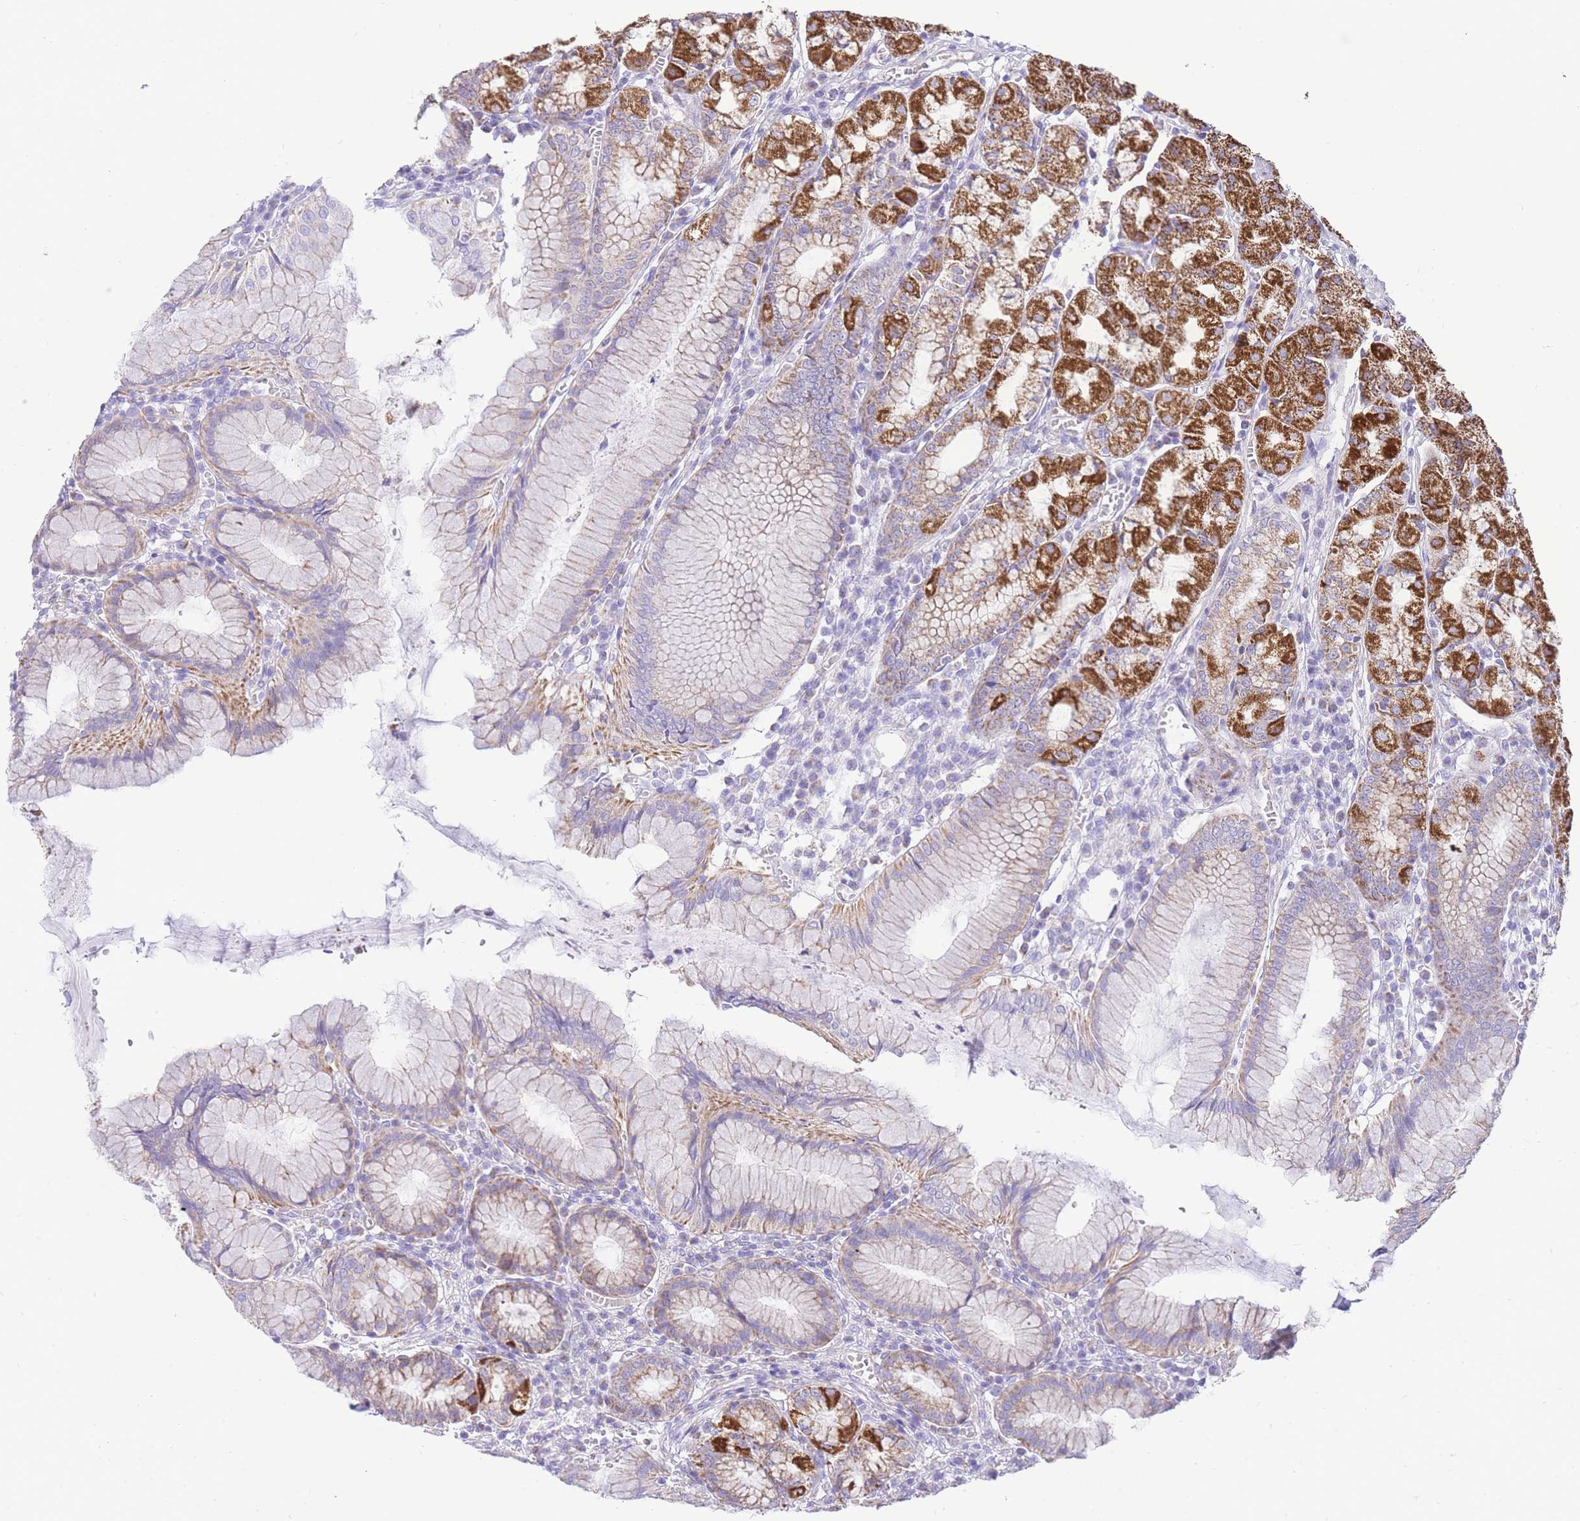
{"staining": {"intensity": "strong", "quantity": ">75%", "location": "cytoplasmic/membranous"}, "tissue": "stomach", "cell_type": "Glandular cells", "image_type": "normal", "snomed": [{"axis": "morphology", "description": "Normal tissue, NOS"}, {"axis": "topography", "description": "Stomach"}], "caption": "Benign stomach was stained to show a protein in brown. There is high levels of strong cytoplasmic/membranous staining in about >75% of glandular cells. The staining was performed using DAB (3,3'-diaminobenzidine) to visualize the protein expression in brown, while the nuclei were stained in blue with hematoxylin (Magnification: 20x).", "gene": "ACSM4", "patient": {"sex": "male", "age": 55}}